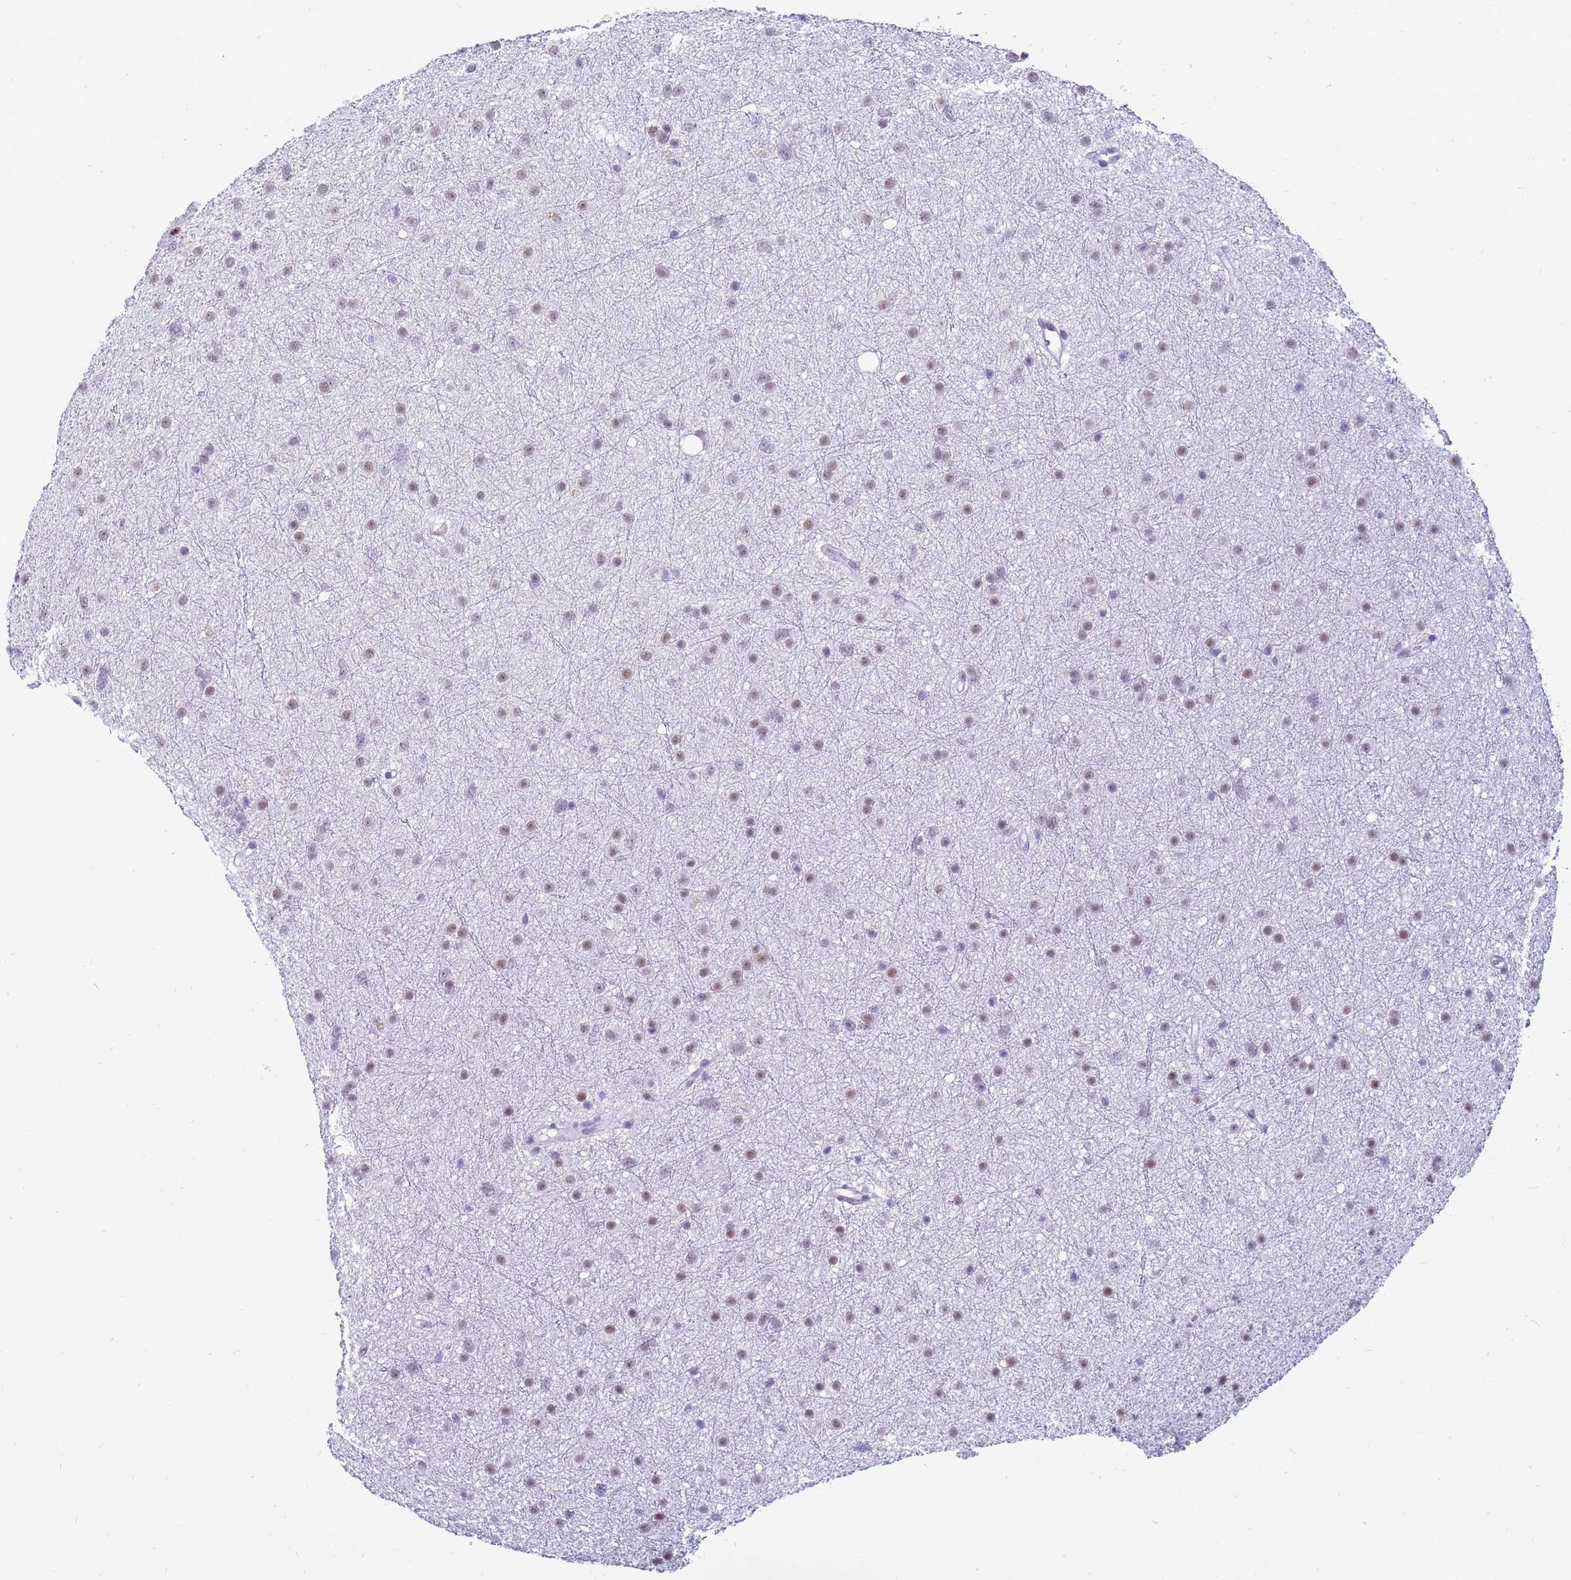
{"staining": {"intensity": "weak", "quantity": ">75%", "location": "nuclear"}, "tissue": "glioma", "cell_type": "Tumor cells", "image_type": "cancer", "snomed": [{"axis": "morphology", "description": "Glioma, malignant, Low grade"}, {"axis": "topography", "description": "Cerebral cortex"}], "caption": "High-magnification brightfield microscopy of malignant glioma (low-grade) stained with DAB (3,3'-diaminobenzidine) (brown) and counterstained with hematoxylin (blue). tumor cells exhibit weak nuclear positivity is appreciated in about>75% of cells. (DAB (3,3'-diaminobenzidine) IHC, brown staining for protein, blue staining for nuclei).", "gene": "DHX15", "patient": {"sex": "female", "age": 39}}